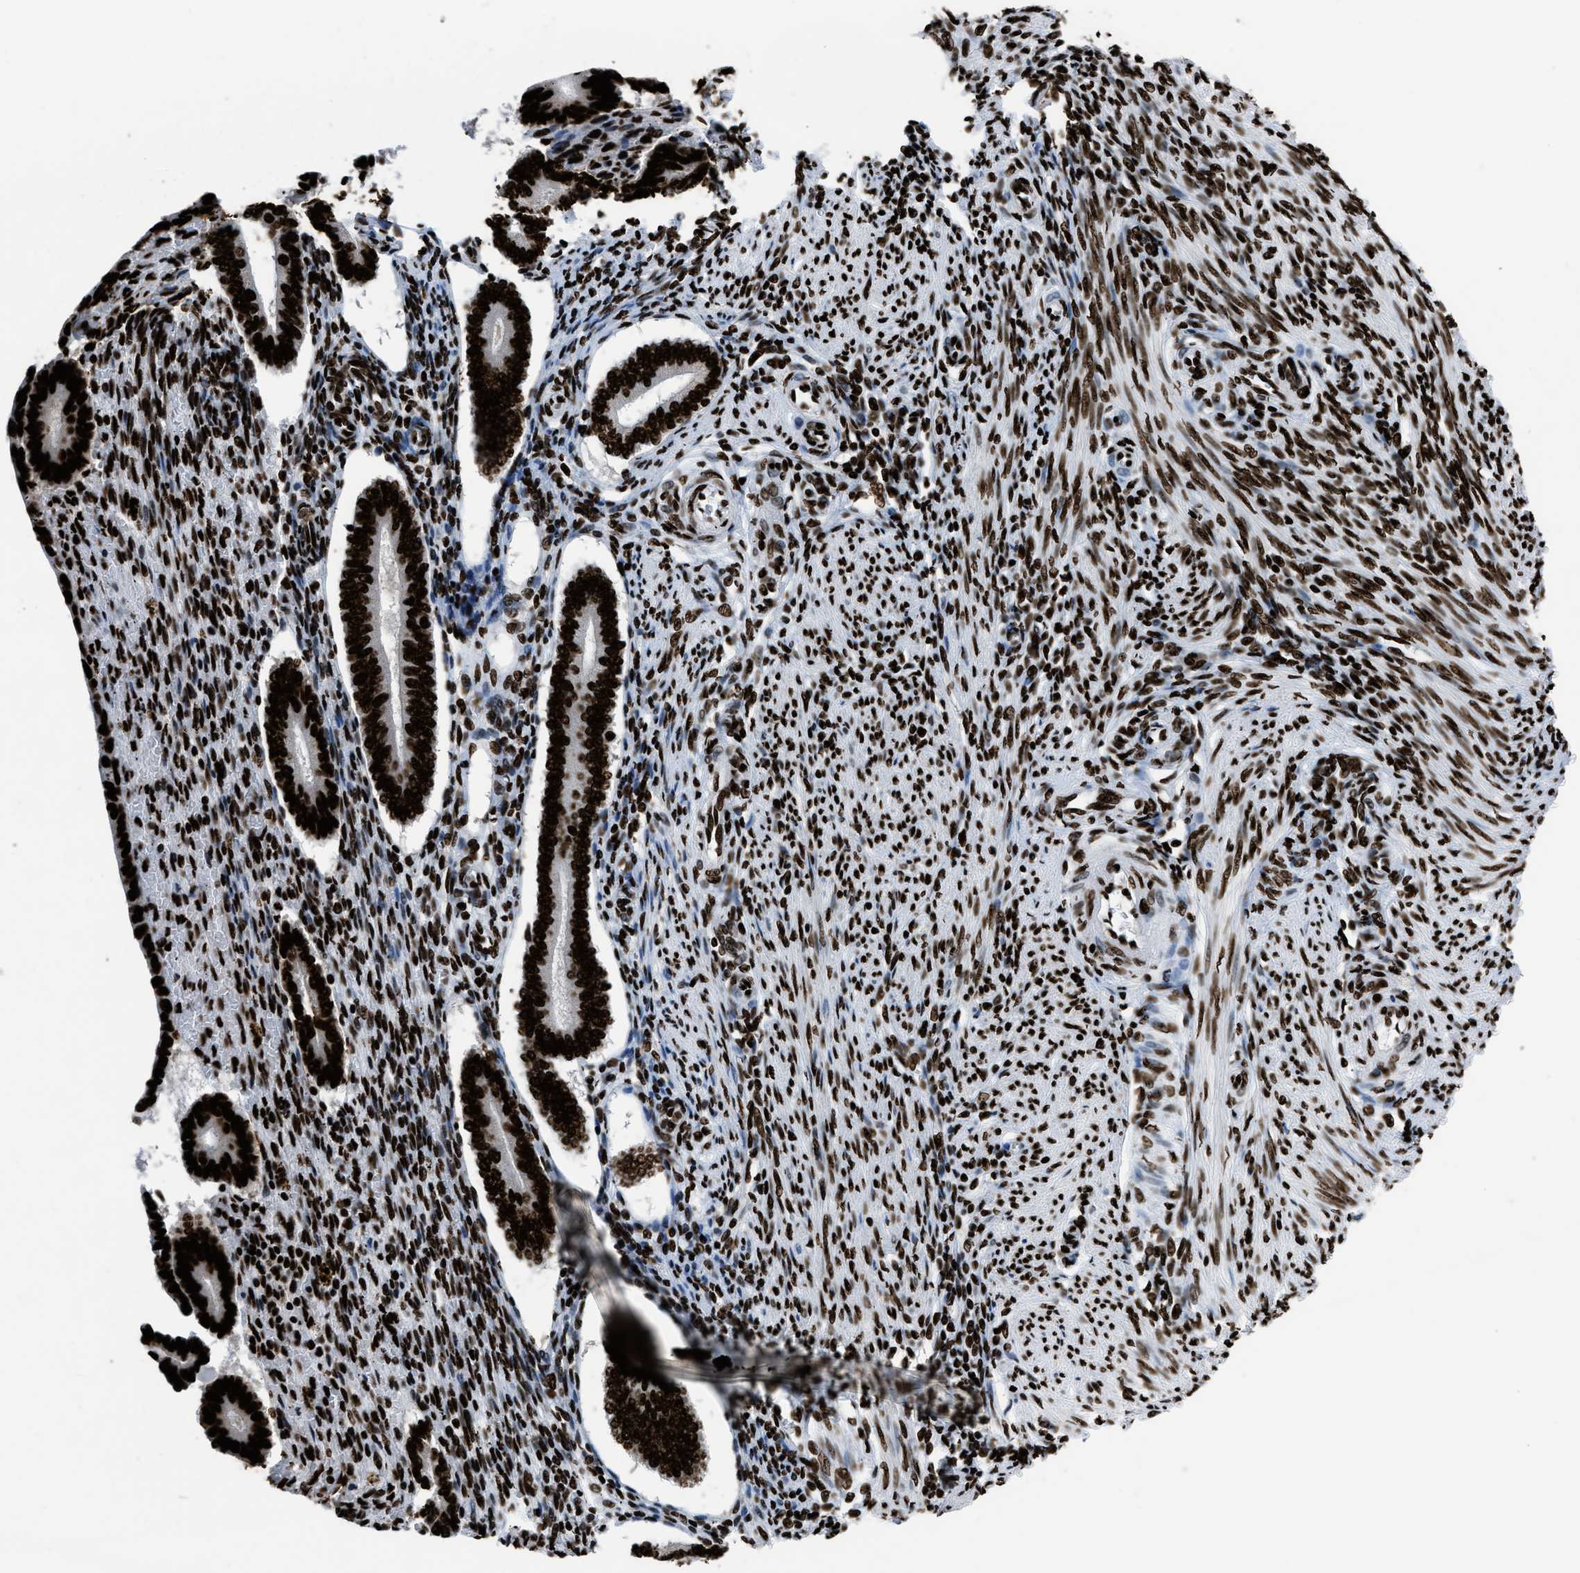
{"staining": {"intensity": "strong", "quantity": ">75%", "location": "nuclear"}, "tissue": "endometrium", "cell_type": "Cells in endometrial stroma", "image_type": "normal", "snomed": [{"axis": "morphology", "description": "Normal tissue, NOS"}, {"axis": "topography", "description": "Endometrium"}], "caption": "Protein staining shows strong nuclear positivity in about >75% of cells in endometrial stroma in normal endometrium.", "gene": "HNRNPM", "patient": {"sex": "female", "age": 42}}